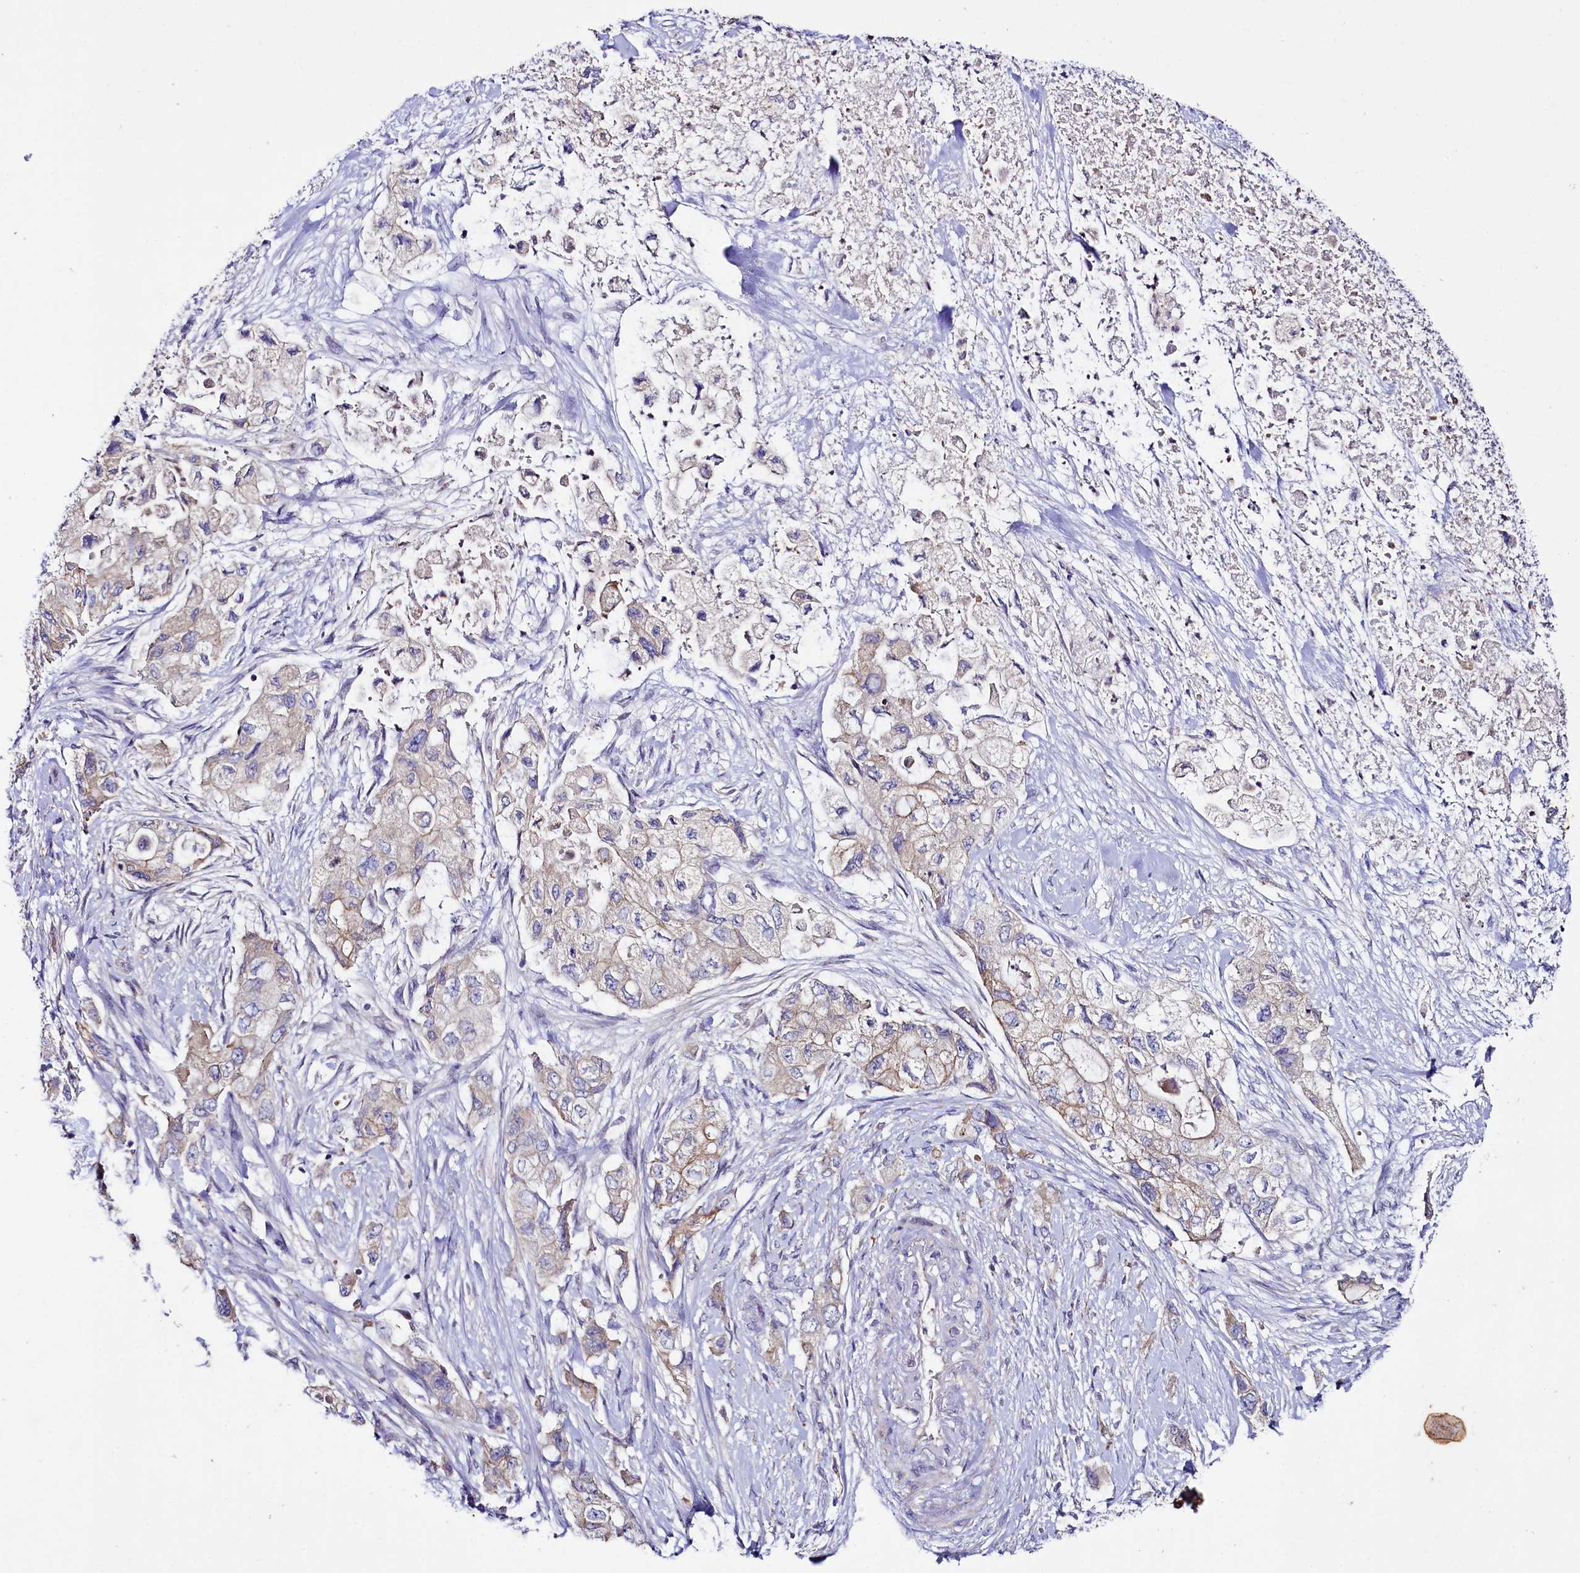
{"staining": {"intensity": "moderate", "quantity": "<25%", "location": "cytoplasmic/membranous"}, "tissue": "pancreatic cancer", "cell_type": "Tumor cells", "image_type": "cancer", "snomed": [{"axis": "morphology", "description": "Adenocarcinoma, NOS"}, {"axis": "topography", "description": "Pancreas"}], "caption": "Brown immunohistochemical staining in pancreatic cancer reveals moderate cytoplasmic/membranous positivity in about <25% of tumor cells.", "gene": "SACM1L", "patient": {"sex": "female", "age": 73}}